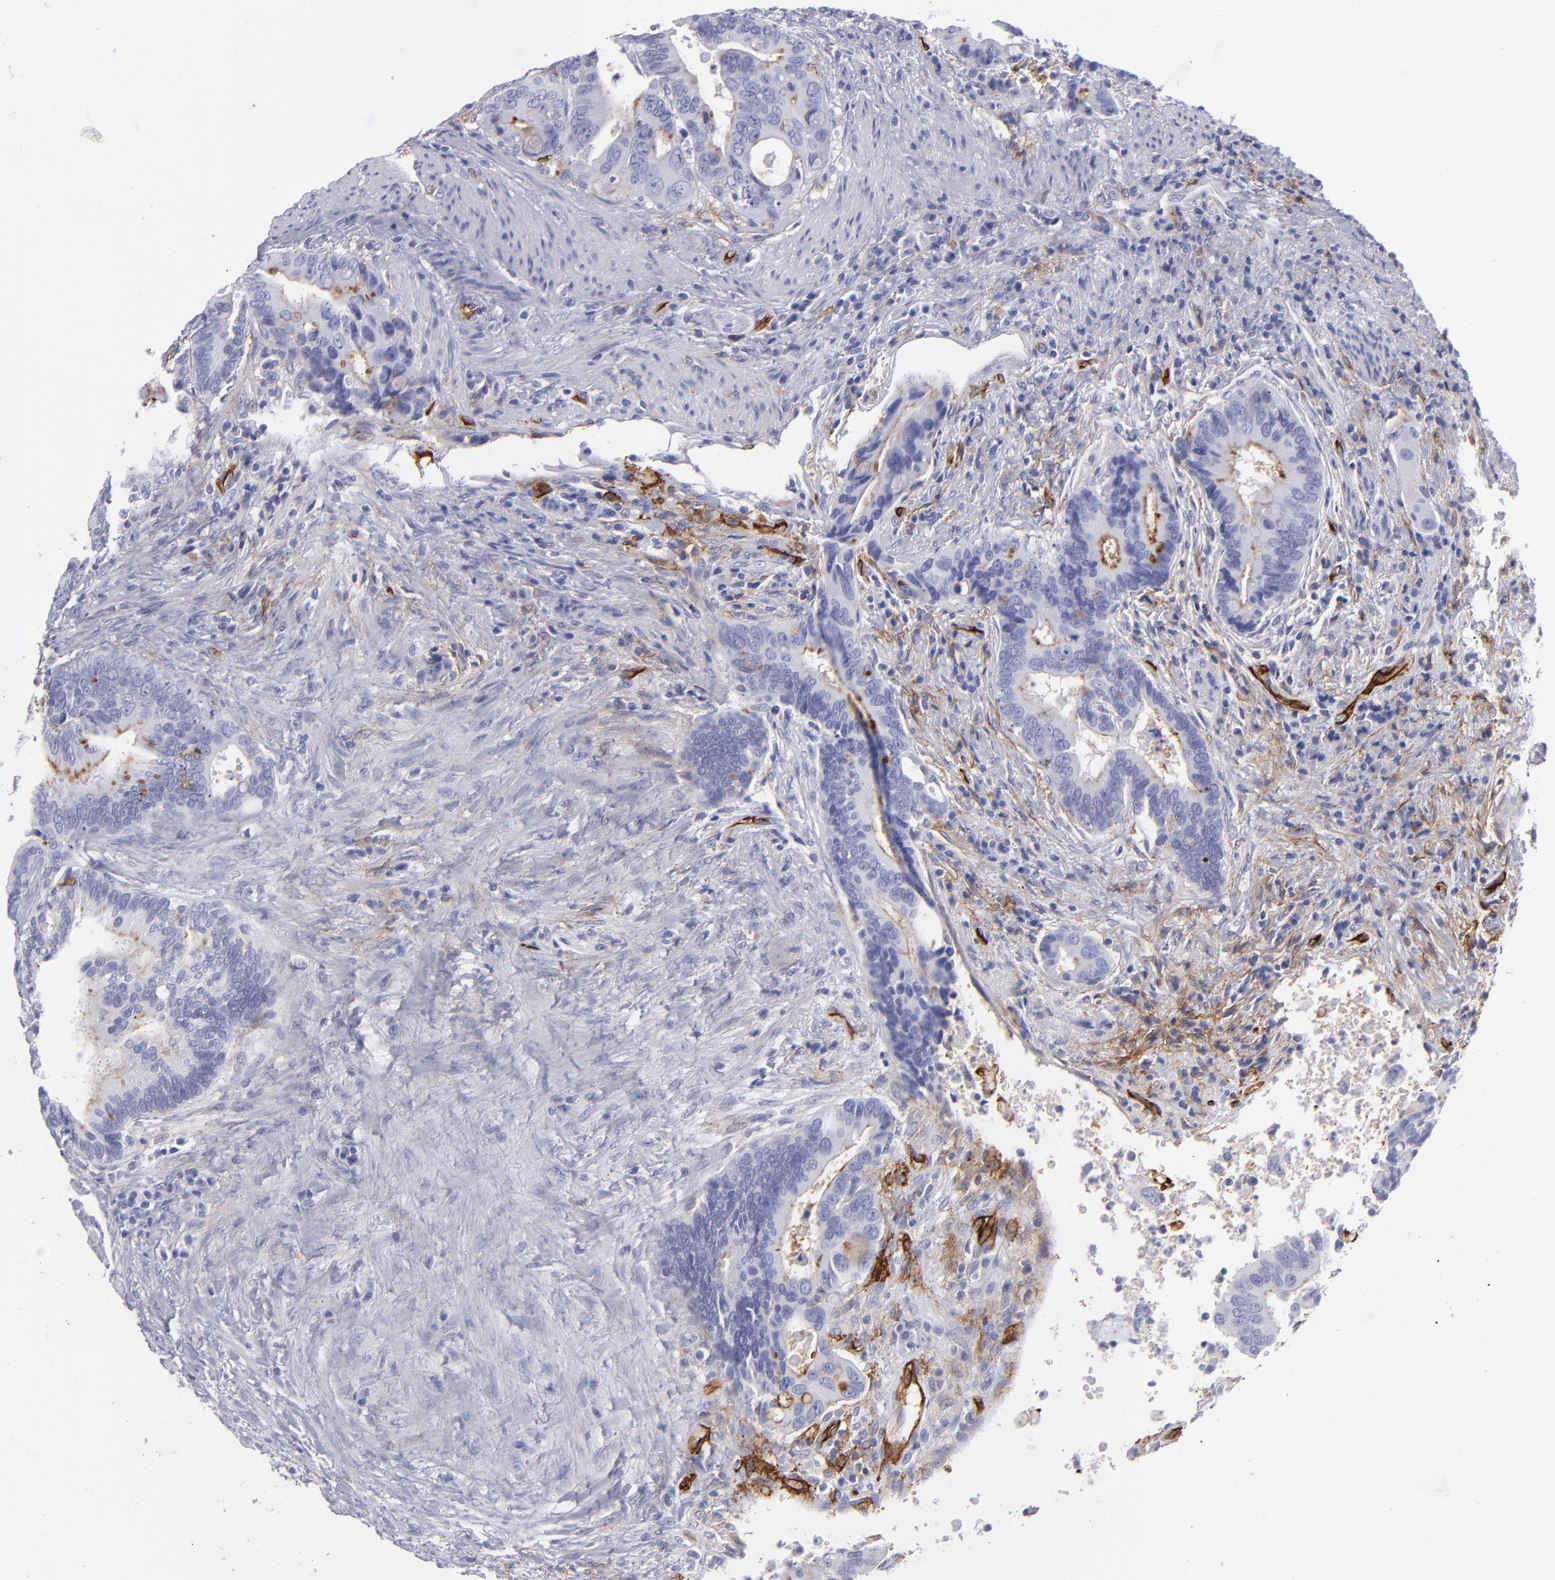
{"staining": {"intensity": "negative", "quantity": "none", "location": "none"}, "tissue": "colorectal cancer", "cell_type": "Tumor cells", "image_type": "cancer", "snomed": [{"axis": "morphology", "description": "Adenocarcinoma, NOS"}, {"axis": "topography", "description": "Rectum"}], "caption": "Colorectal adenocarcinoma was stained to show a protein in brown. There is no significant expression in tumor cells. The staining is performed using DAB brown chromogen with nuclei counter-stained in using hematoxylin.", "gene": "ACE", "patient": {"sex": "female", "age": 67}}